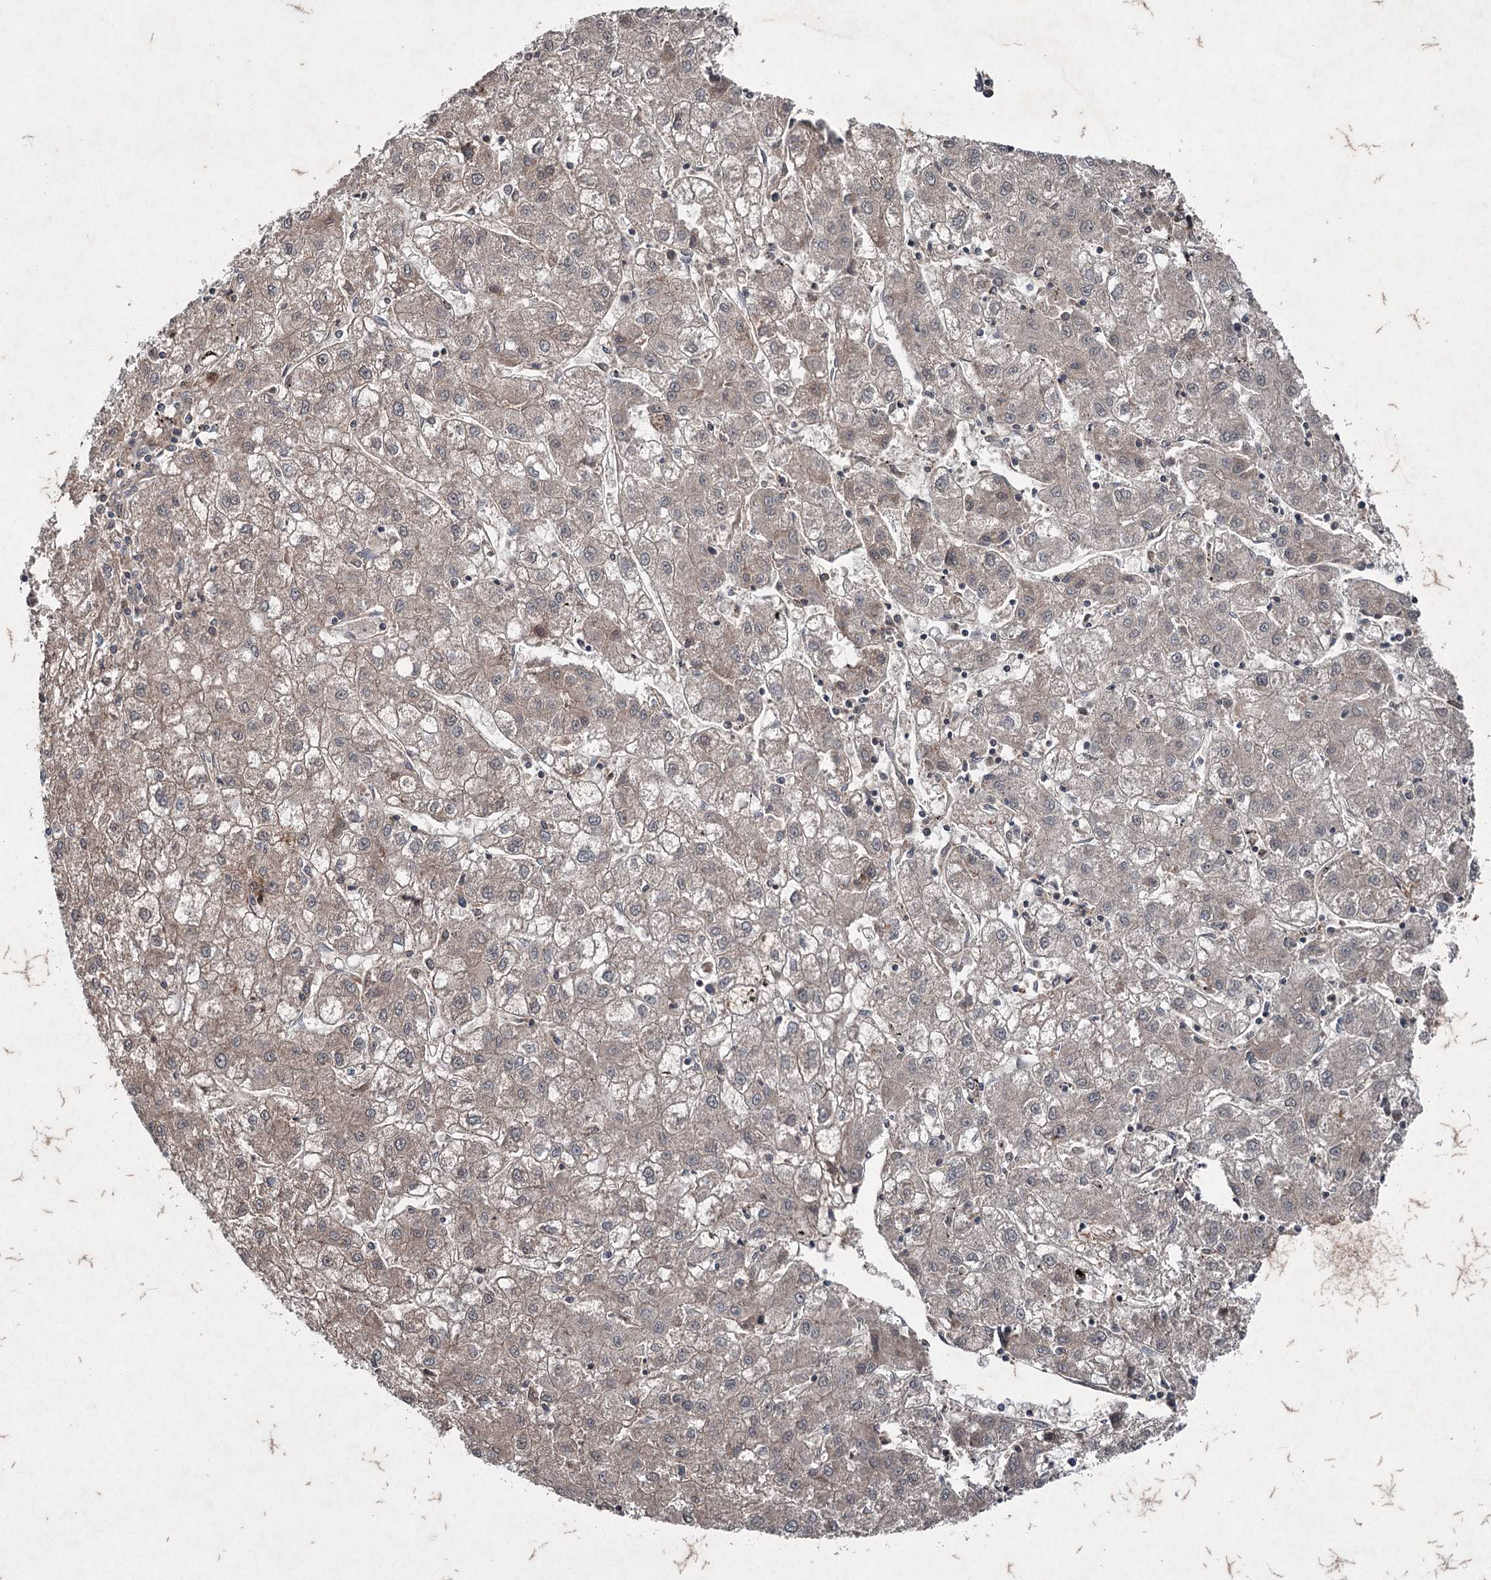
{"staining": {"intensity": "negative", "quantity": "none", "location": "none"}, "tissue": "liver cancer", "cell_type": "Tumor cells", "image_type": "cancer", "snomed": [{"axis": "morphology", "description": "Carcinoma, Hepatocellular, NOS"}, {"axis": "topography", "description": "Liver"}], "caption": "Immunohistochemical staining of hepatocellular carcinoma (liver) demonstrates no significant staining in tumor cells.", "gene": "PGLYRP2", "patient": {"sex": "male", "age": 72}}